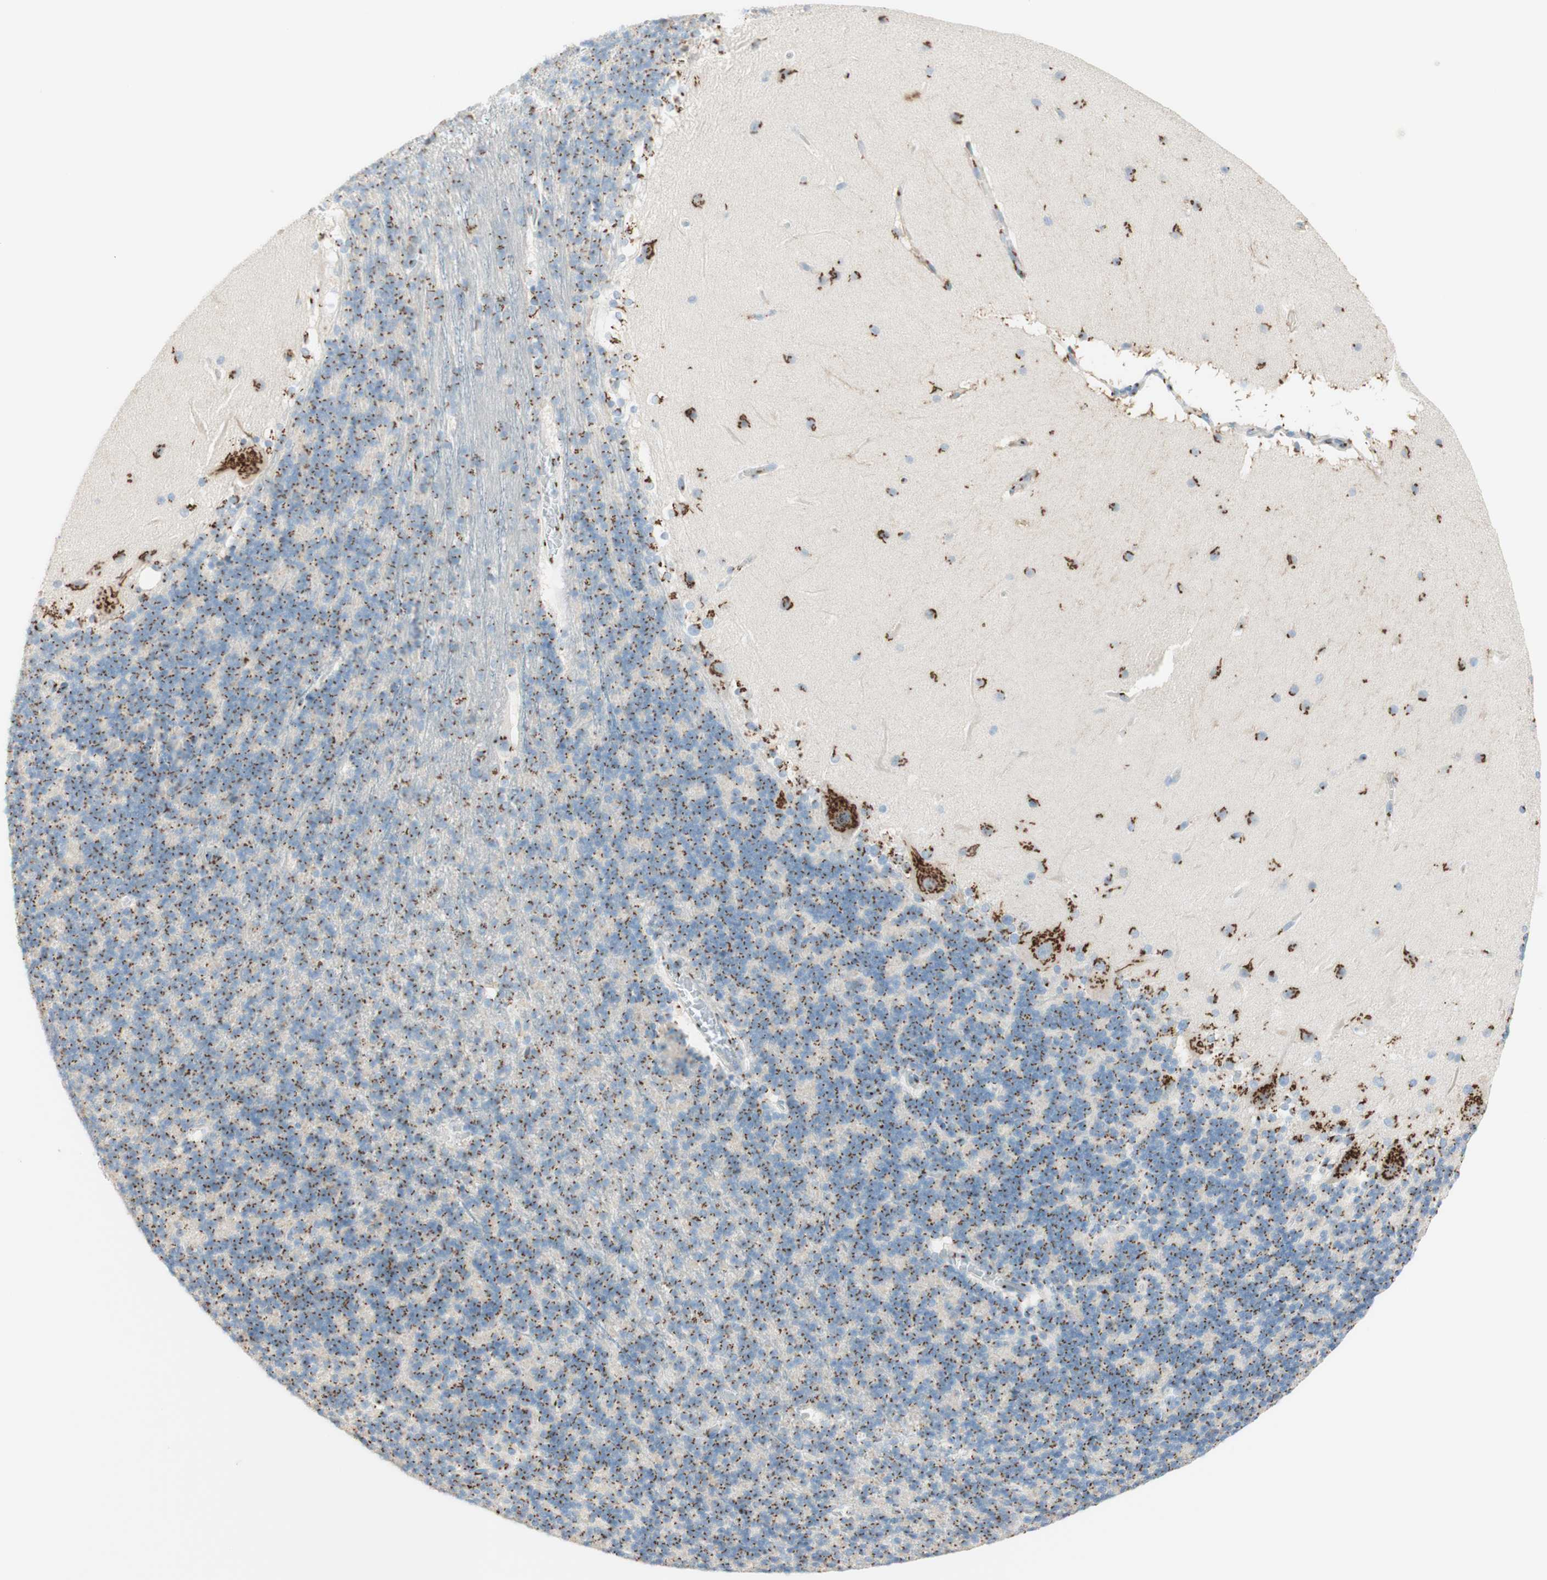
{"staining": {"intensity": "strong", "quantity": ">75%", "location": "cytoplasmic/membranous"}, "tissue": "cerebellum", "cell_type": "Cells in granular layer", "image_type": "normal", "snomed": [{"axis": "morphology", "description": "Normal tissue, NOS"}, {"axis": "topography", "description": "Cerebellum"}], "caption": "Brown immunohistochemical staining in normal human cerebellum reveals strong cytoplasmic/membranous positivity in approximately >75% of cells in granular layer.", "gene": "GOLGB1", "patient": {"sex": "female", "age": 19}}